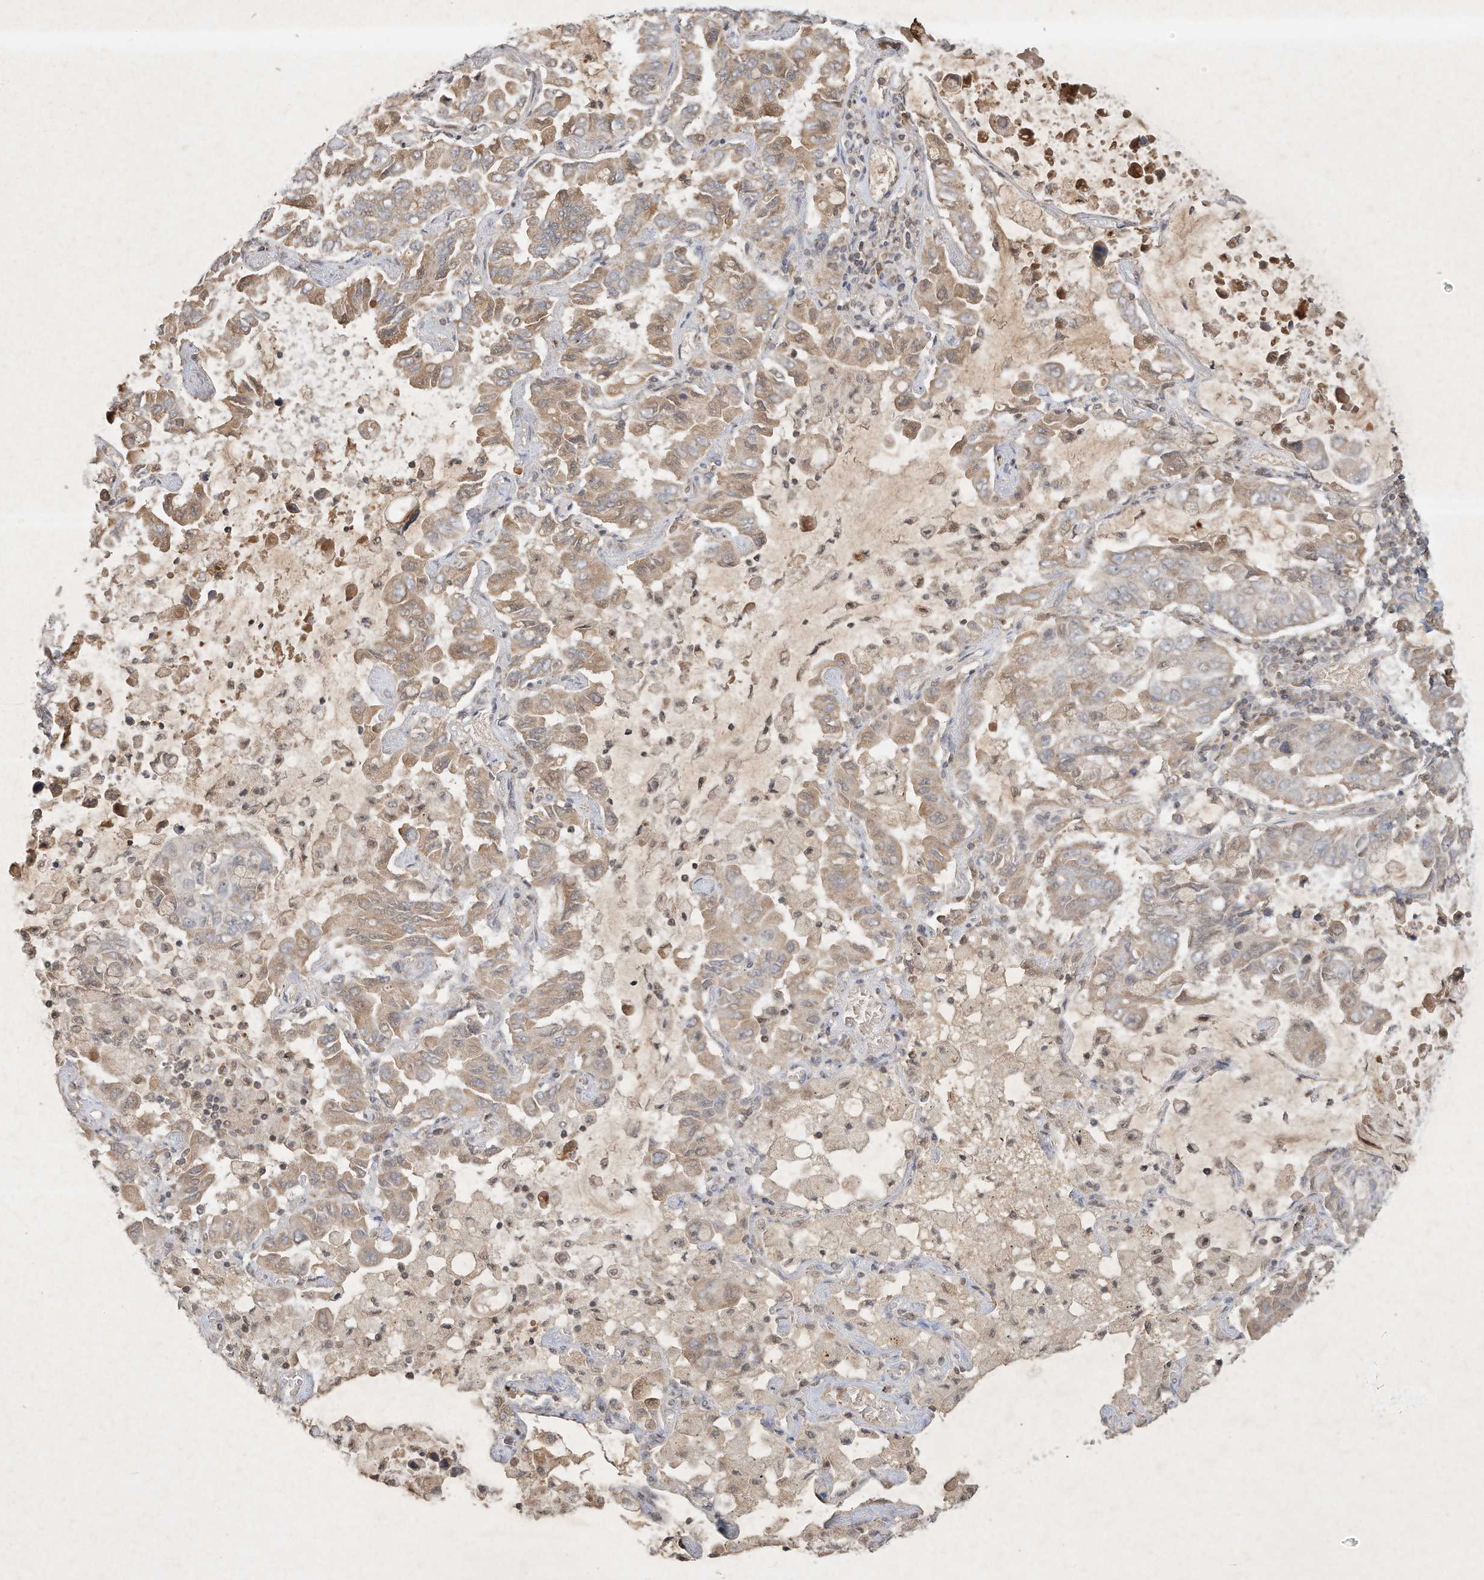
{"staining": {"intensity": "weak", "quantity": ">75%", "location": "cytoplasmic/membranous"}, "tissue": "lung cancer", "cell_type": "Tumor cells", "image_type": "cancer", "snomed": [{"axis": "morphology", "description": "Adenocarcinoma, NOS"}, {"axis": "topography", "description": "Lung"}], "caption": "Lung adenocarcinoma stained with immunohistochemistry (IHC) shows weak cytoplasmic/membranous positivity in about >75% of tumor cells. The staining was performed using DAB (3,3'-diaminobenzidine) to visualize the protein expression in brown, while the nuclei were stained in blue with hematoxylin (Magnification: 20x).", "gene": "BTRC", "patient": {"sex": "male", "age": 64}}